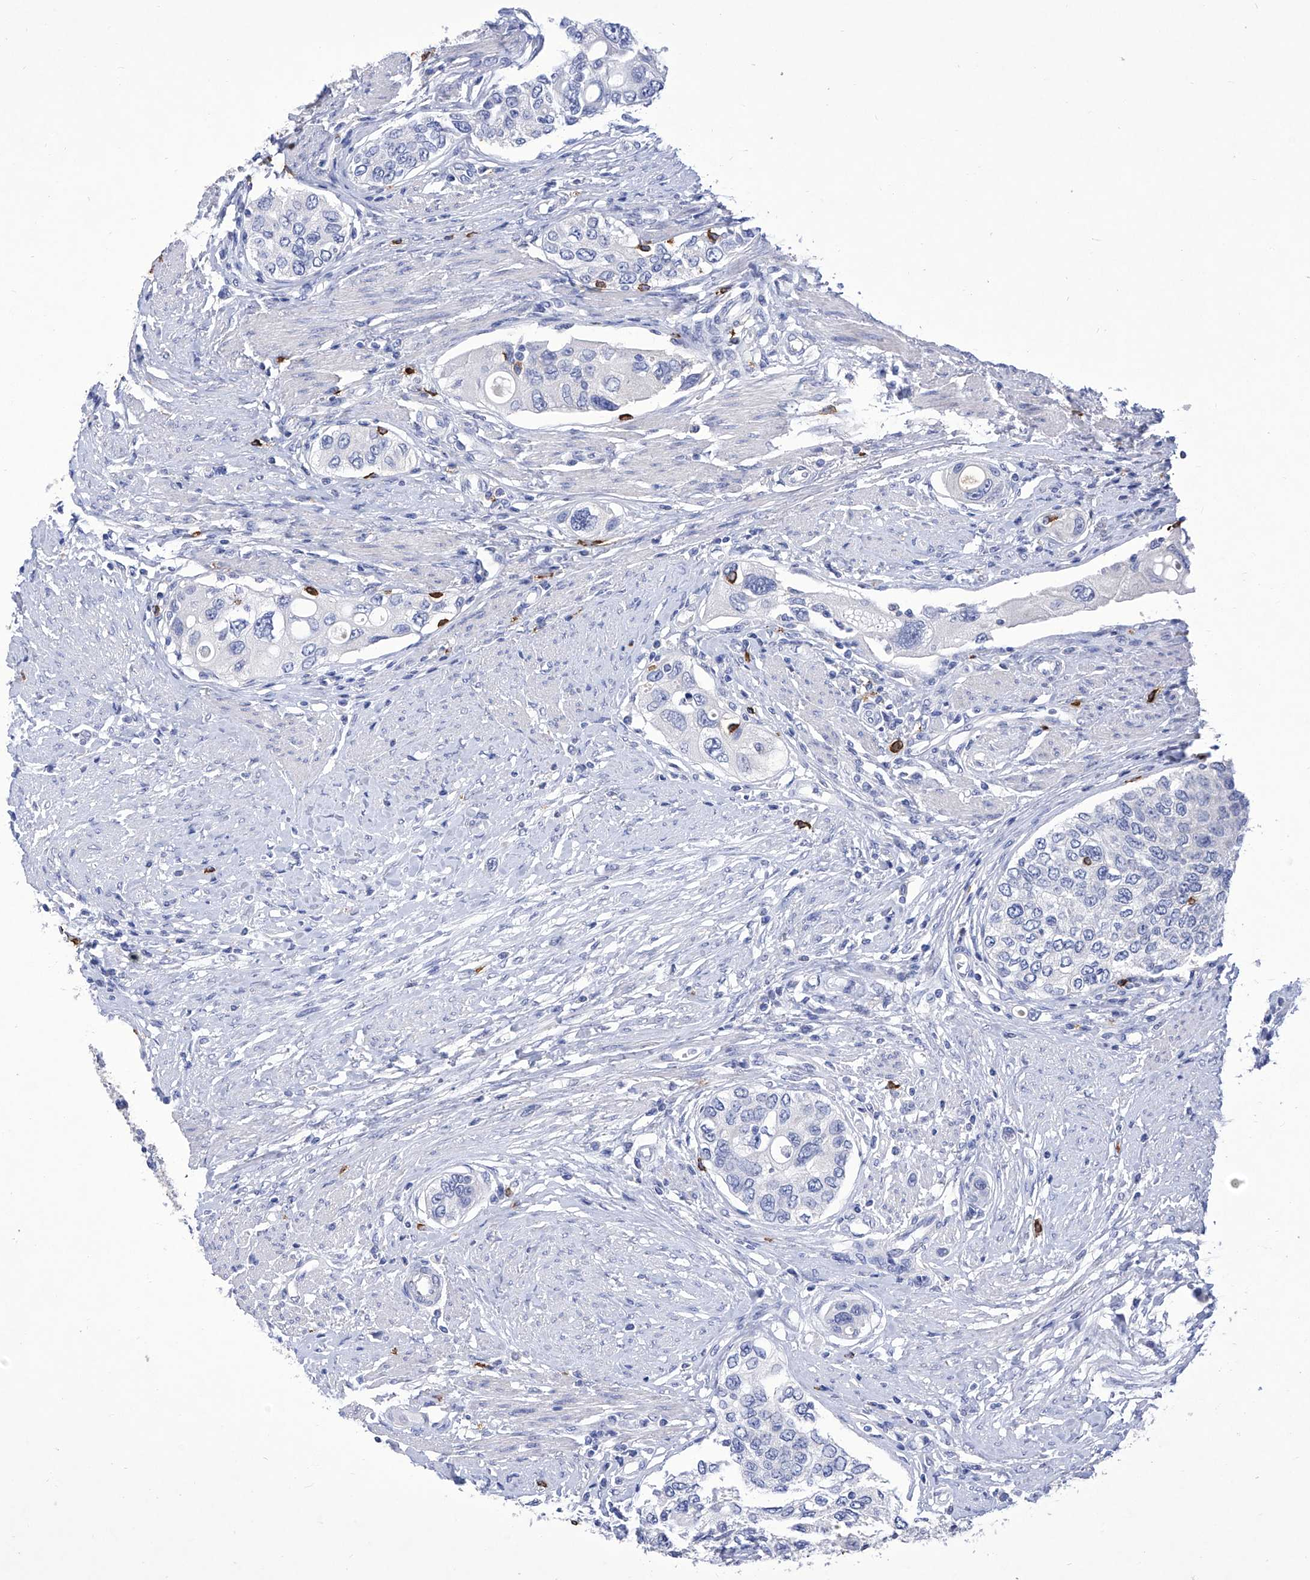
{"staining": {"intensity": "negative", "quantity": "none", "location": "none"}, "tissue": "urothelial cancer", "cell_type": "Tumor cells", "image_type": "cancer", "snomed": [{"axis": "morphology", "description": "Urothelial carcinoma, High grade"}, {"axis": "topography", "description": "Urinary bladder"}], "caption": "Human high-grade urothelial carcinoma stained for a protein using IHC displays no staining in tumor cells.", "gene": "IFNL2", "patient": {"sex": "female", "age": 56}}